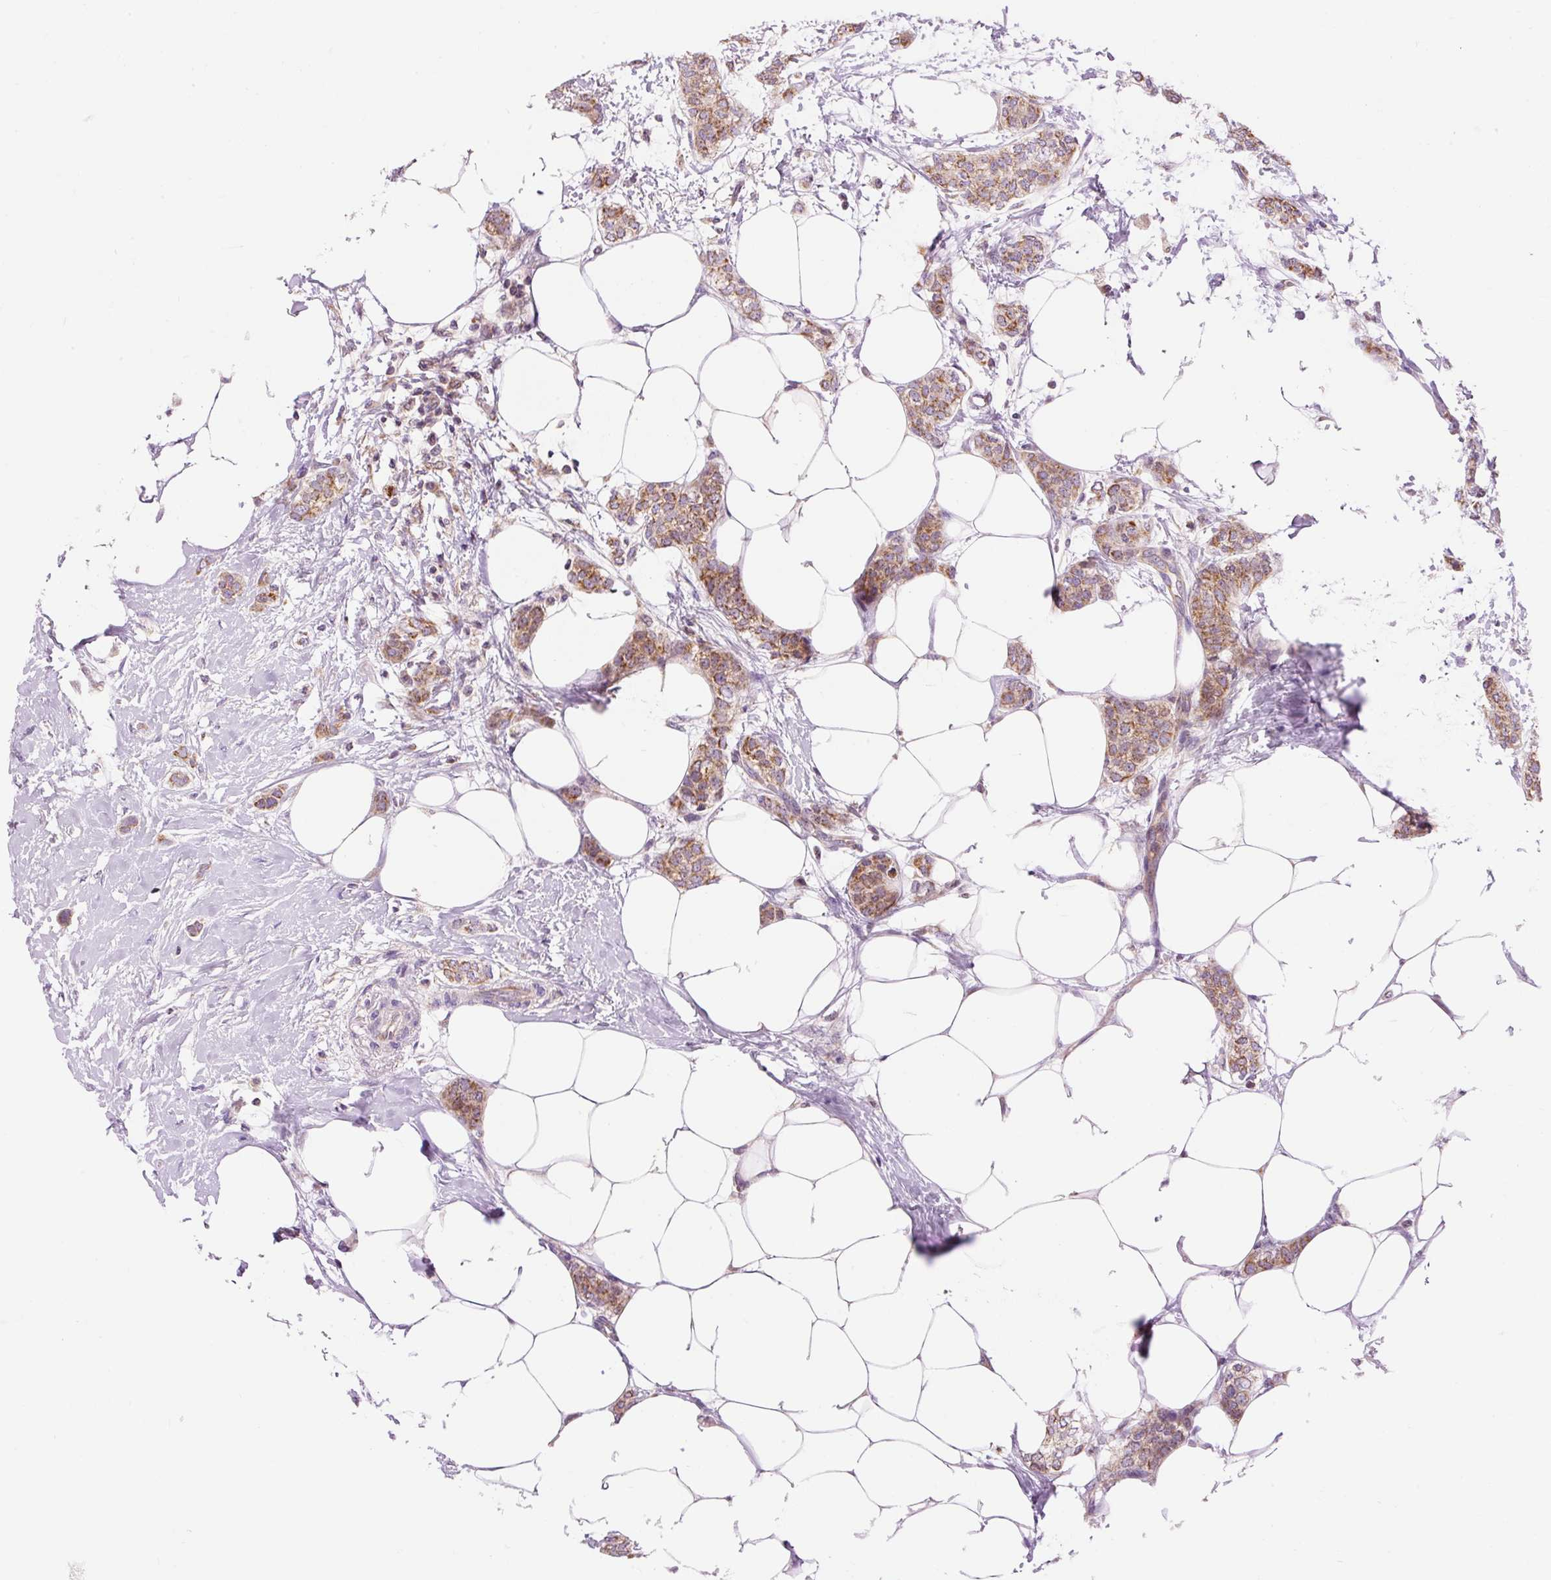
{"staining": {"intensity": "moderate", "quantity": ">75%", "location": "cytoplasmic/membranous"}, "tissue": "breast cancer", "cell_type": "Tumor cells", "image_type": "cancer", "snomed": [{"axis": "morphology", "description": "Duct carcinoma"}, {"axis": "topography", "description": "Breast"}], "caption": "This histopathology image reveals immunohistochemistry staining of human breast cancer (invasive ductal carcinoma), with medium moderate cytoplasmic/membranous positivity in about >75% of tumor cells.", "gene": "IMMT", "patient": {"sex": "female", "age": 72}}